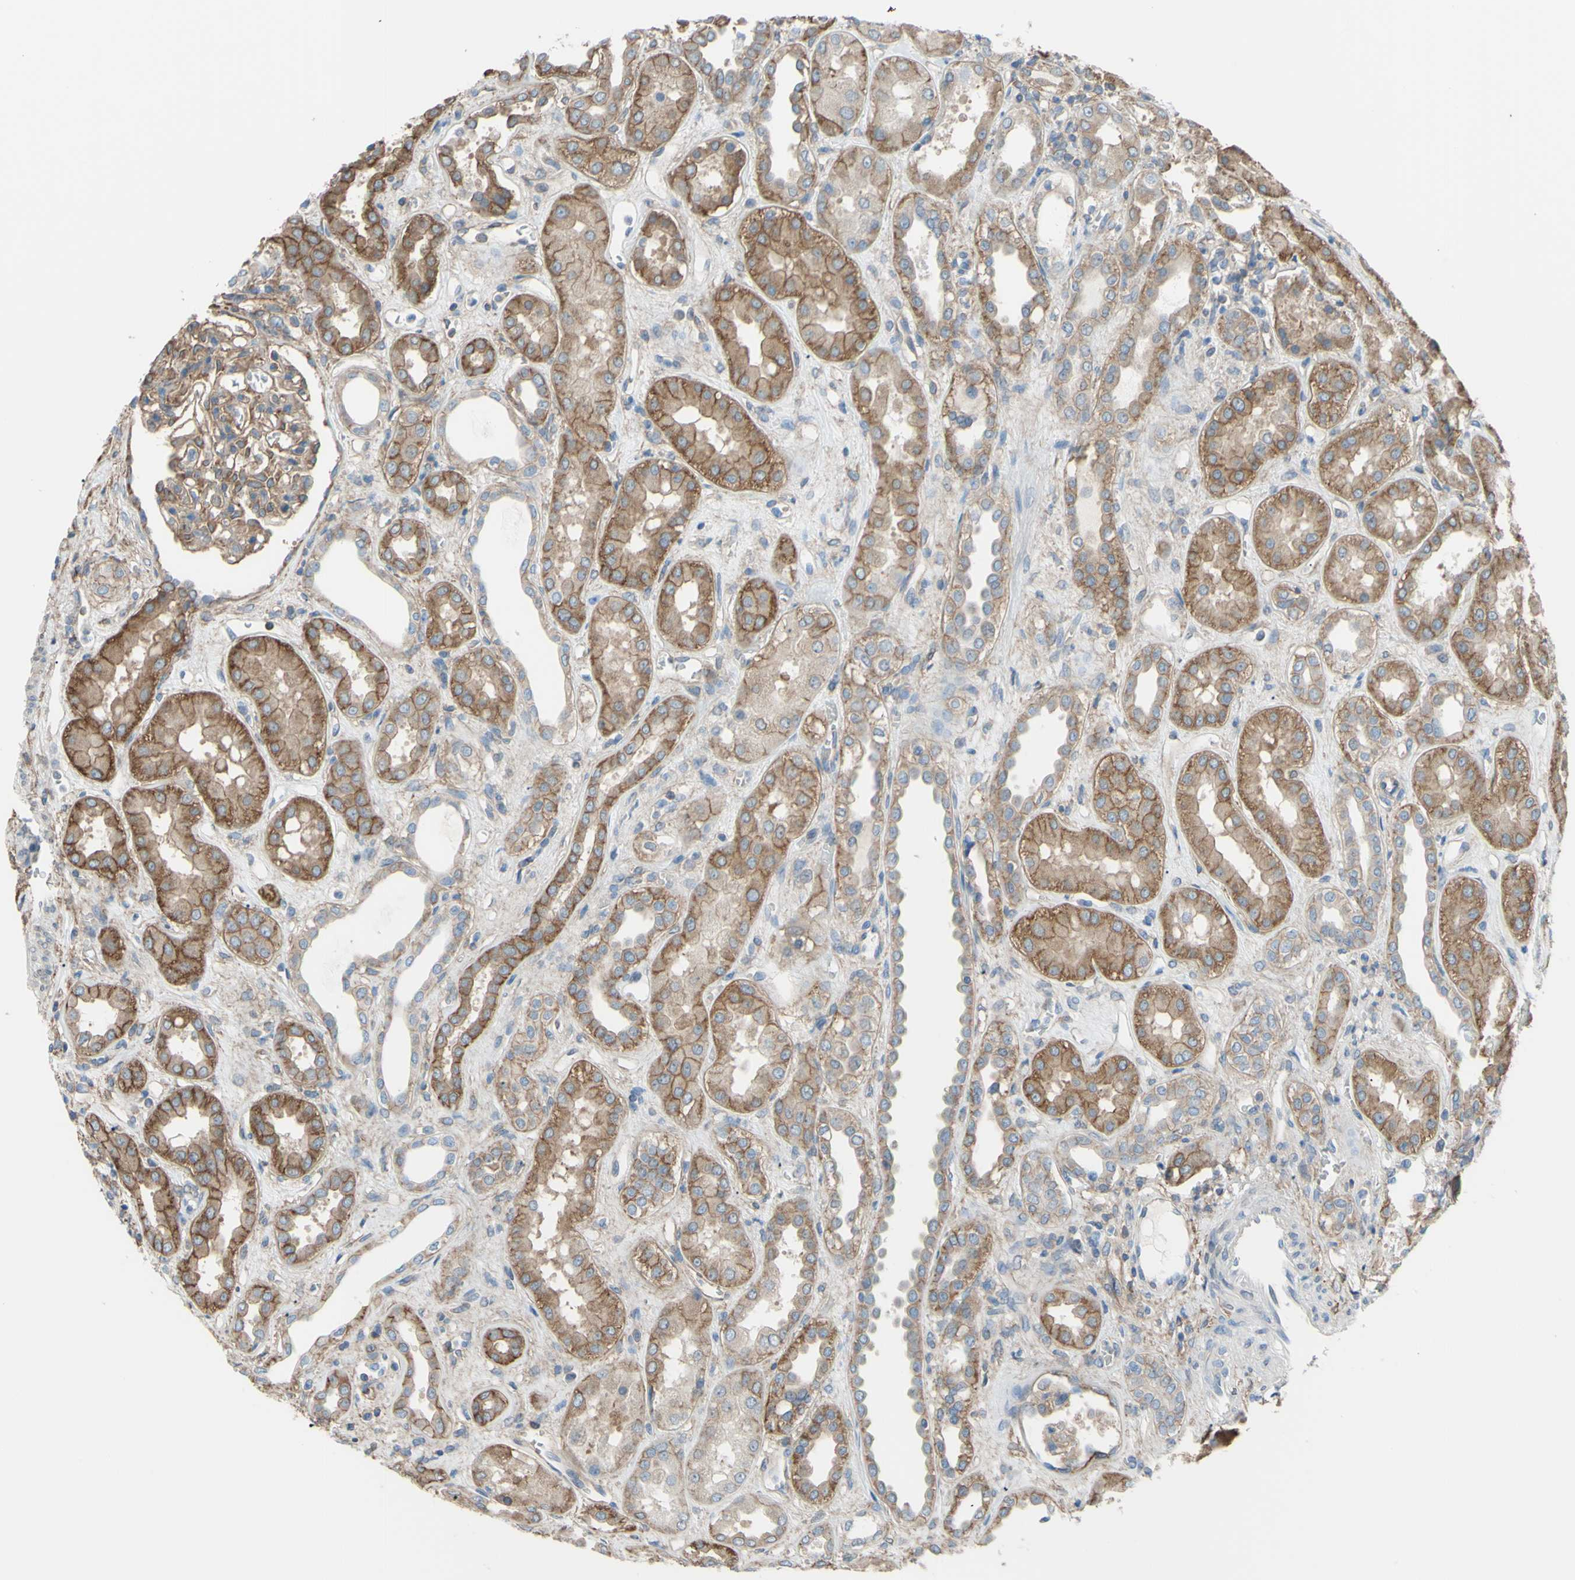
{"staining": {"intensity": "moderate", "quantity": ">75%", "location": "cytoplasmic/membranous"}, "tissue": "kidney", "cell_type": "Cells in glomeruli", "image_type": "normal", "snomed": [{"axis": "morphology", "description": "Normal tissue, NOS"}, {"axis": "topography", "description": "Kidney"}], "caption": "Benign kidney shows moderate cytoplasmic/membranous staining in about >75% of cells in glomeruli, visualized by immunohistochemistry.", "gene": "ADD1", "patient": {"sex": "male", "age": 59}}